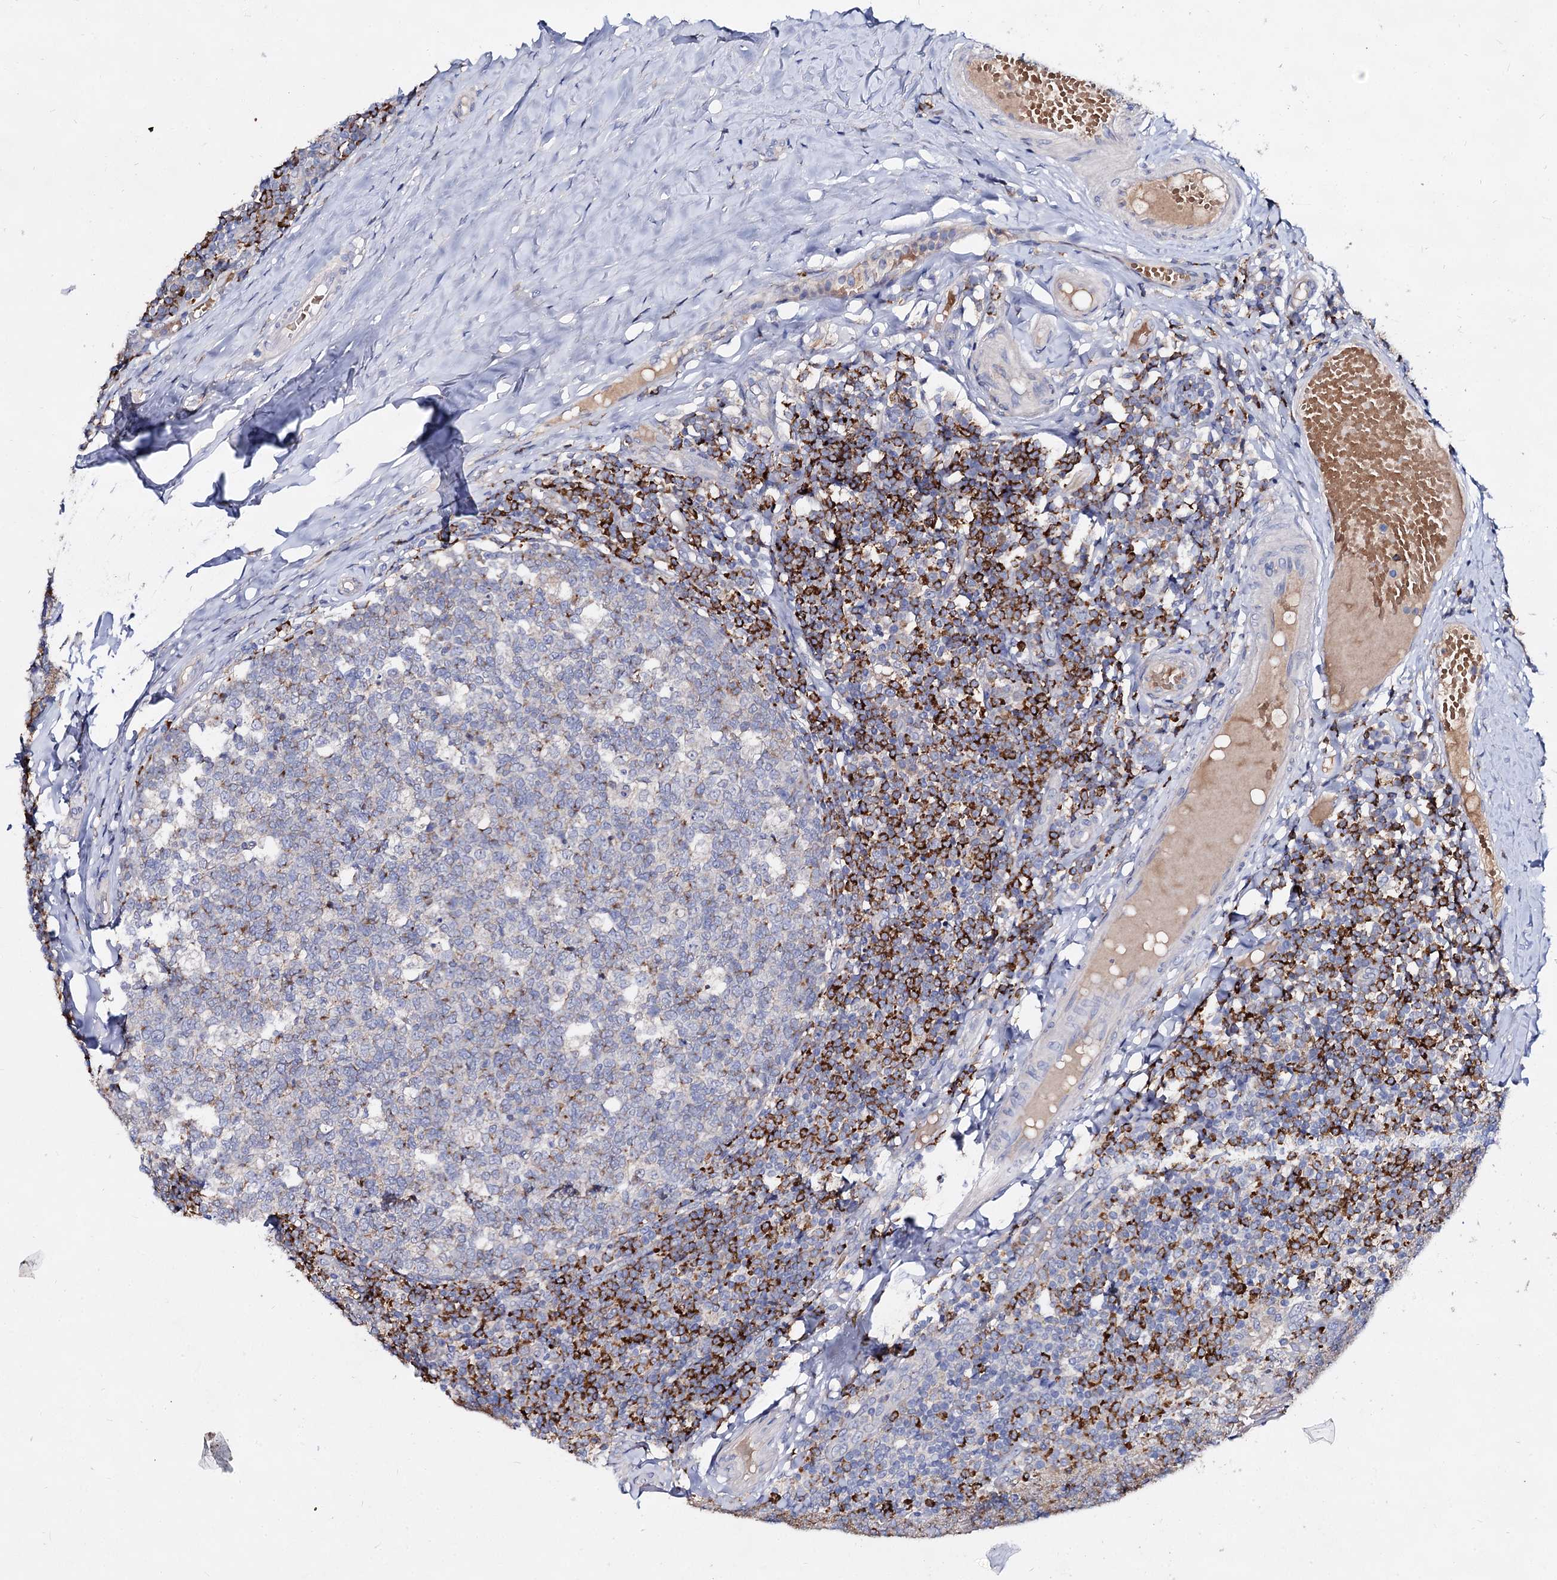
{"staining": {"intensity": "moderate", "quantity": "<25%", "location": "cytoplasmic/membranous"}, "tissue": "tonsil", "cell_type": "Germinal center cells", "image_type": "normal", "snomed": [{"axis": "morphology", "description": "Normal tissue, NOS"}, {"axis": "topography", "description": "Tonsil"}], "caption": "Tonsil stained for a protein displays moderate cytoplasmic/membranous positivity in germinal center cells. (Brightfield microscopy of DAB IHC at high magnification).", "gene": "HVCN1", "patient": {"sex": "female", "age": 19}}